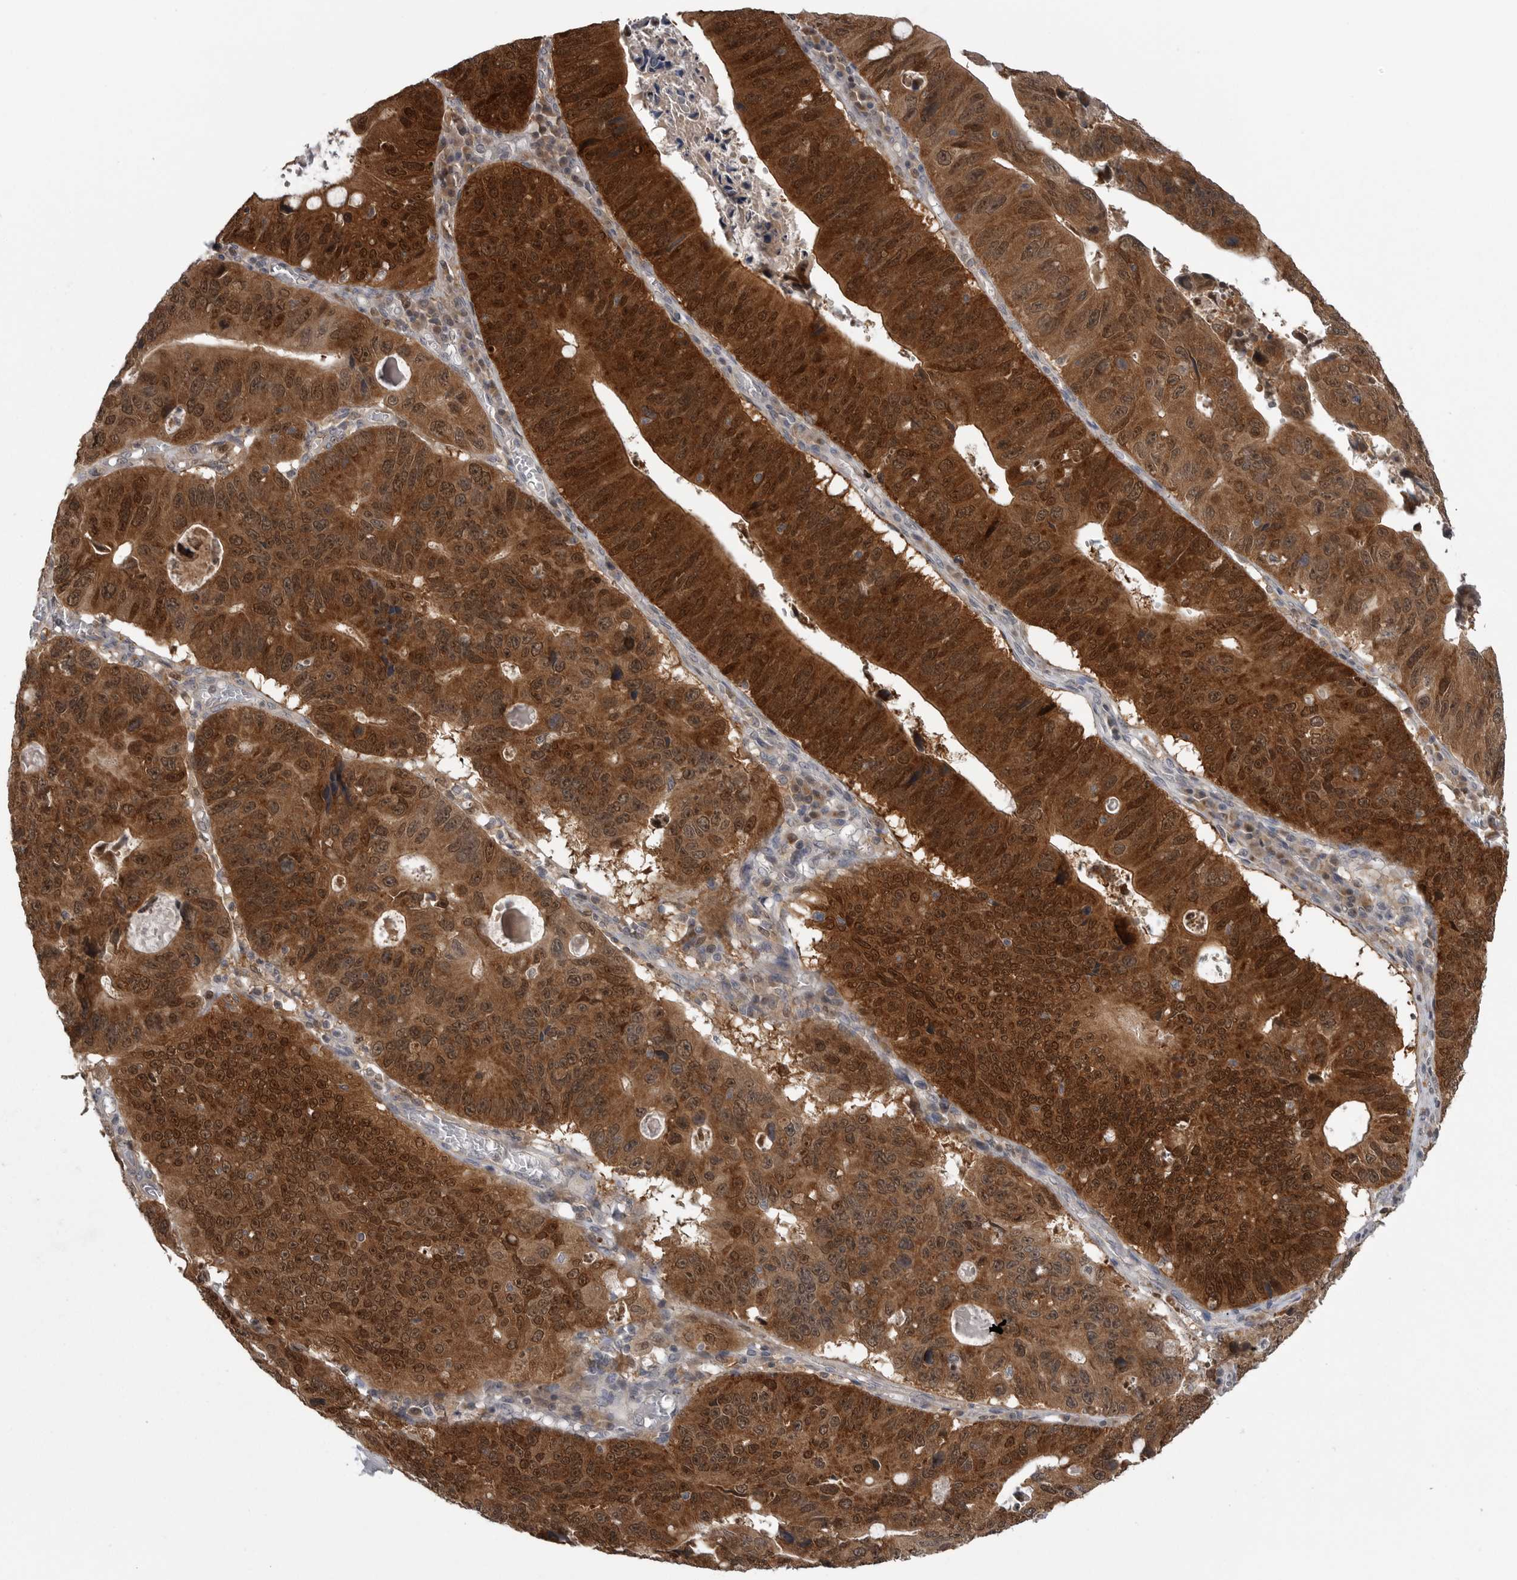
{"staining": {"intensity": "strong", "quantity": ">75%", "location": "cytoplasmic/membranous,nuclear"}, "tissue": "stomach cancer", "cell_type": "Tumor cells", "image_type": "cancer", "snomed": [{"axis": "morphology", "description": "Adenocarcinoma, NOS"}, {"axis": "topography", "description": "Stomach"}], "caption": "Stomach adenocarcinoma stained with a protein marker demonstrates strong staining in tumor cells.", "gene": "MAPK13", "patient": {"sex": "male", "age": 59}}